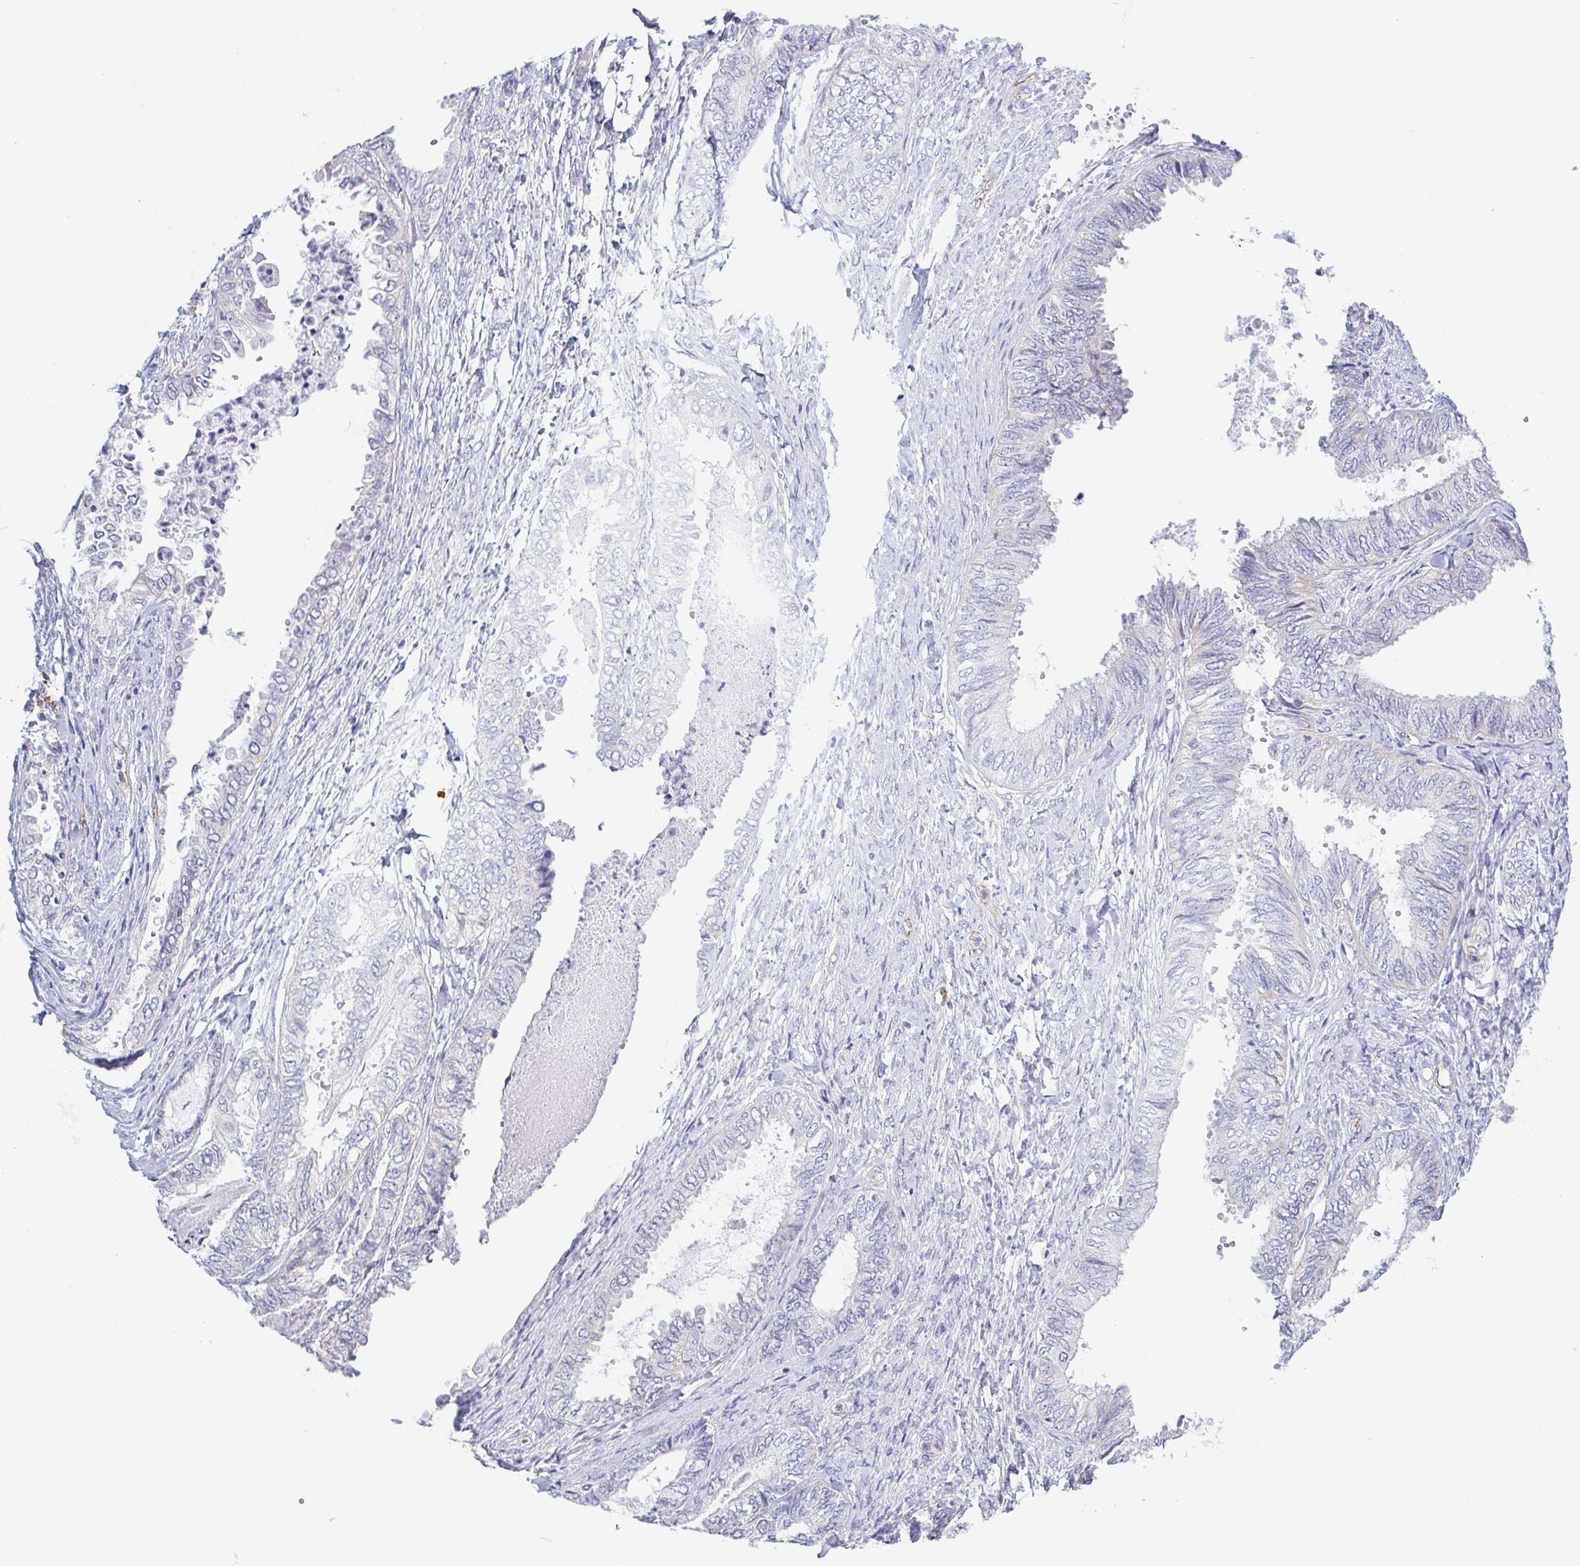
{"staining": {"intensity": "negative", "quantity": "none", "location": "none"}, "tissue": "ovarian cancer", "cell_type": "Tumor cells", "image_type": "cancer", "snomed": [{"axis": "morphology", "description": "Carcinoma, endometroid"}, {"axis": "topography", "description": "Ovary"}], "caption": "Human ovarian endometroid carcinoma stained for a protein using IHC reveals no staining in tumor cells.", "gene": "PLCD4", "patient": {"sex": "female", "age": 70}}